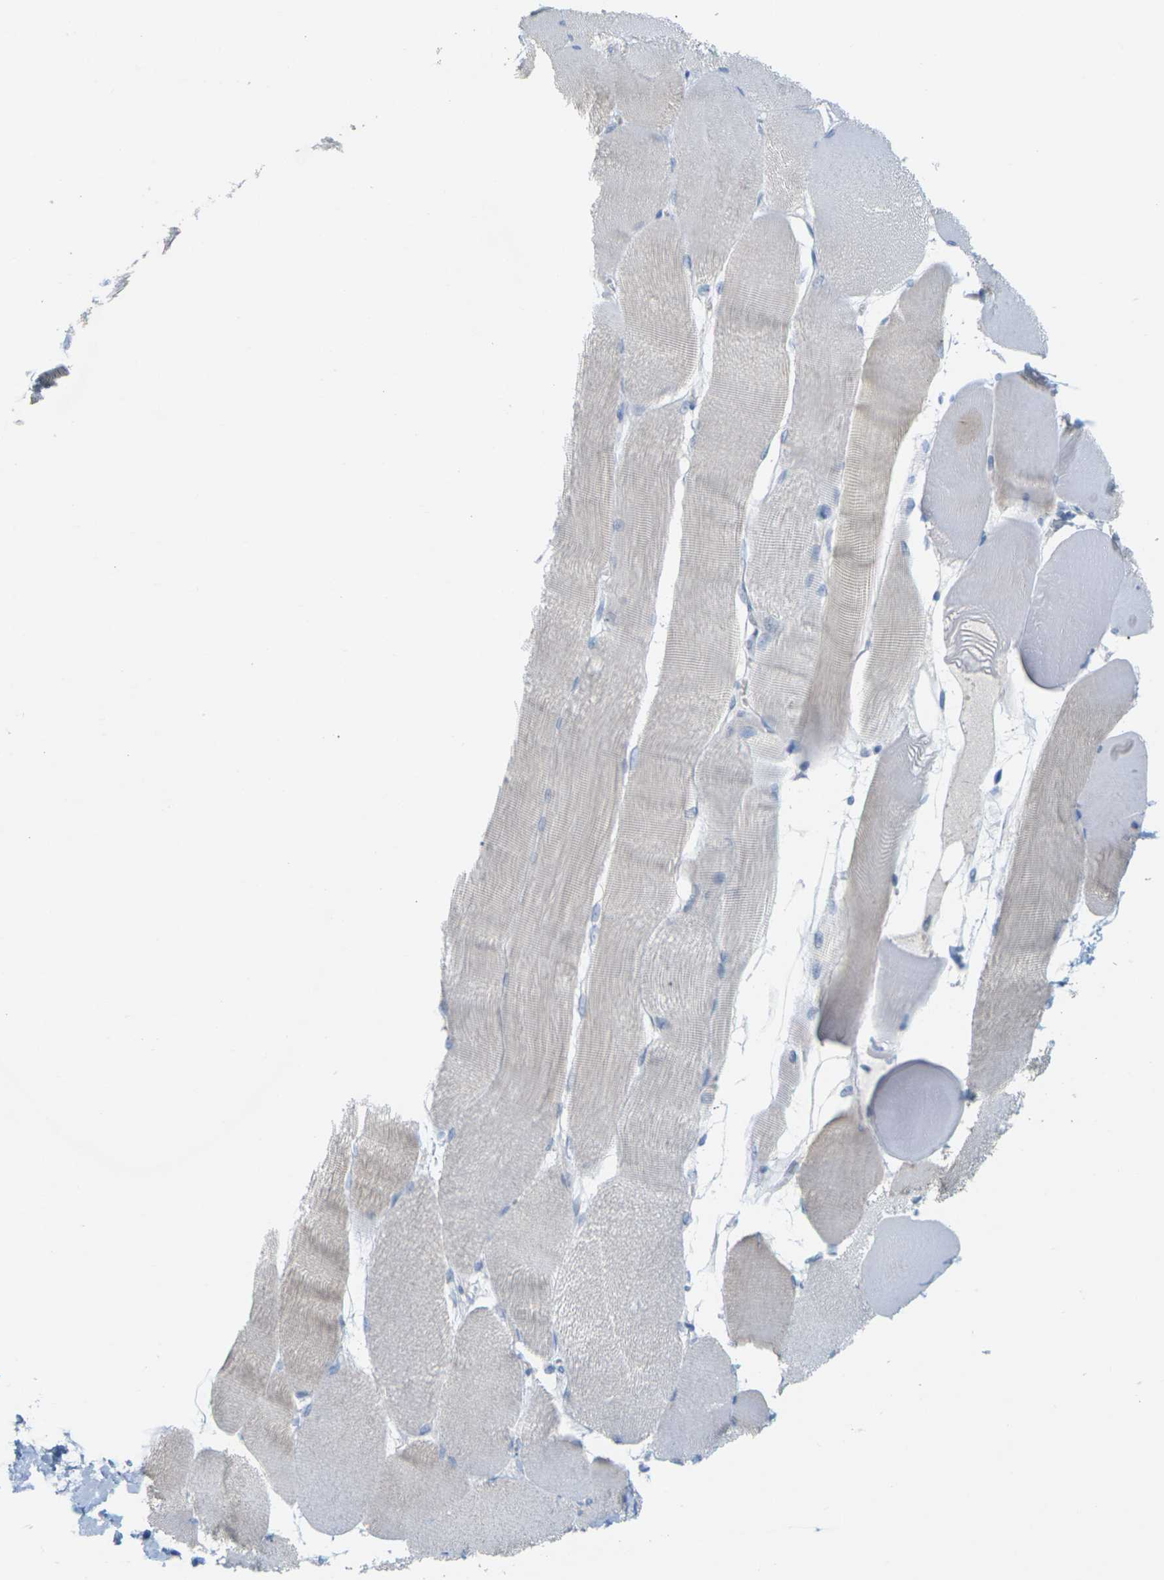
{"staining": {"intensity": "weak", "quantity": "<25%", "location": "cytoplasmic/membranous"}, "tissue": "skeletal muscle", "cell_type": "Myocytes", "image_type": "normal", "snomed": [{"axis": "morphology", "description": "Normal tissue, NOS"}, {"axis": "morphology", "description": "Squamous cell carcinoma, NOS"}, {"axis": "topography", "description": "Skeletal muscle"}], "caption": "IHC photomicrograph of unremarkable skeletal muscle stained for a protein (brown), which displays no staining in myocytes.", "gene": "CLDN3", "patient": {"sex": "male", "age": 51}}